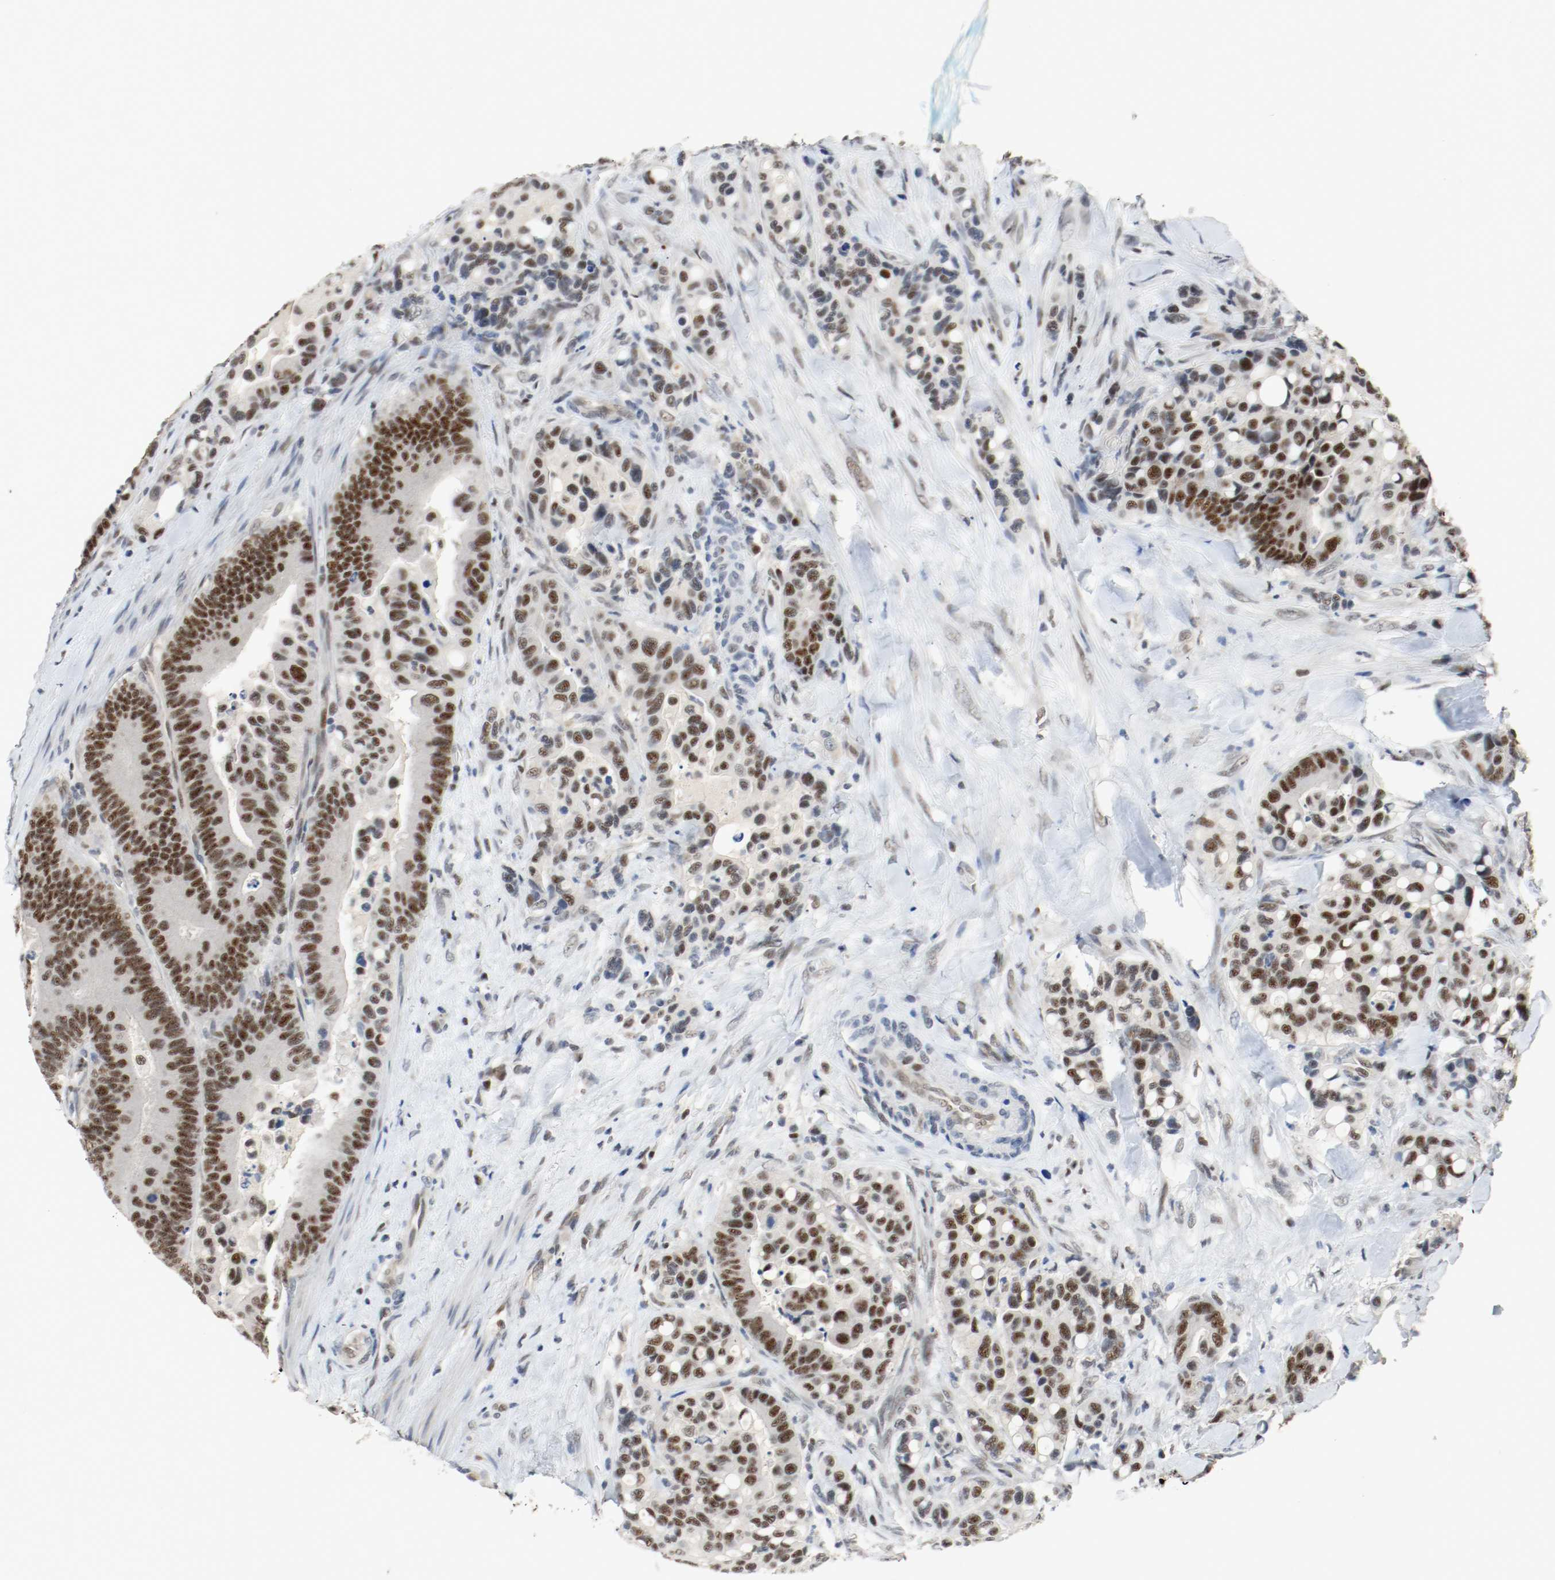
{"staining": {"intensity": "strong", "quantity": ">75%", "location": "nuclear"}, "tissue": "colorectal cancer", "cell_type": "Tumor cells", "image_type": "cancer", "snomed": [{"axis": "morphology", "description": "Normal tissue, NOS"}, {"axis": "morphology", "description": "Adenocarcinoma, NOS"}, {"axis": "topography", "description": "Colon"}], "caption": "IHC histopathology image of human colorectal cancer stained for a protein (brown), which demonstrates high levels of strong nuclear positivity in about >75% of tumor cells.", "gene": "ASH1L", "patient": {"sex": "male", "age": 82}}